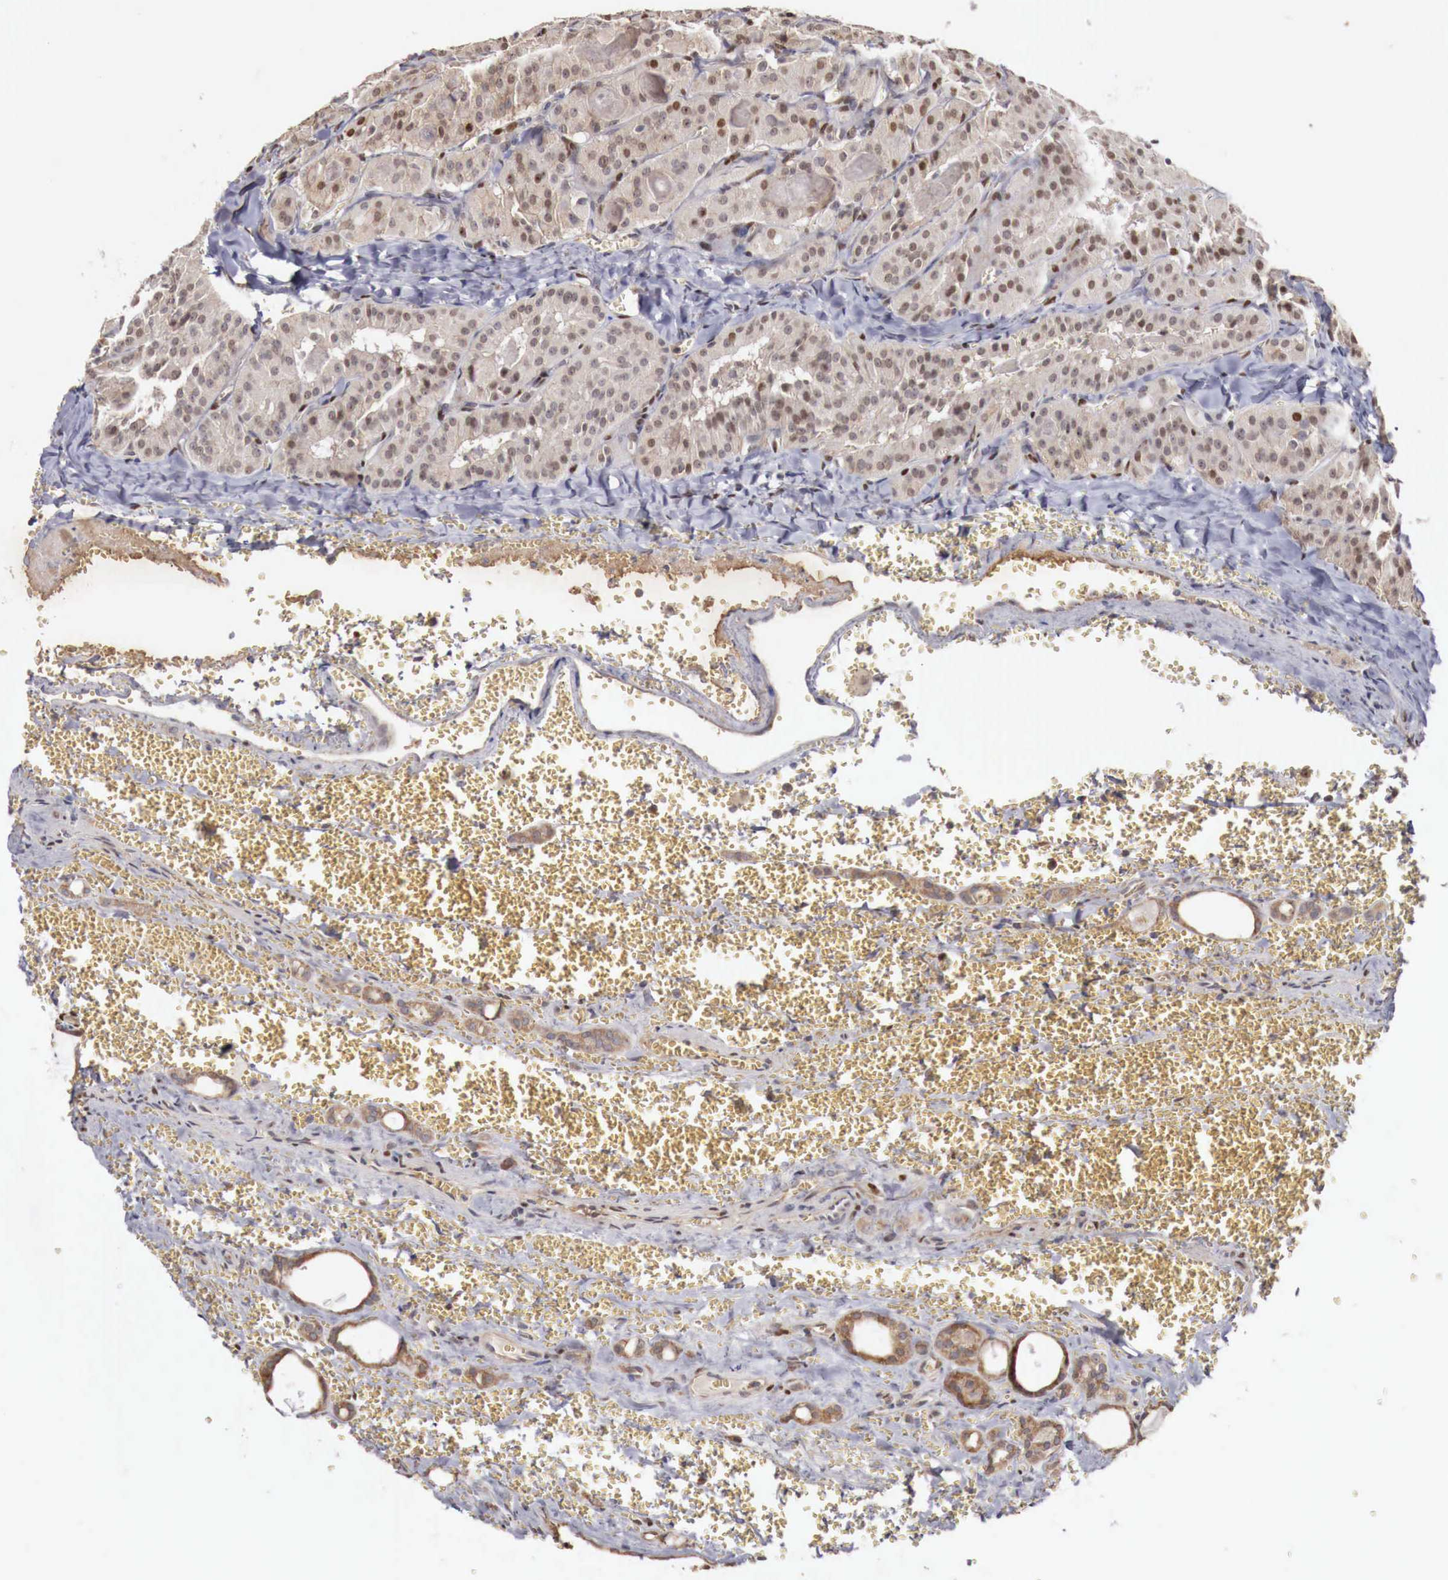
{"staining": {"intensity": "moderate", "quantity": "<25%", "location": "nuclear"}, "tissue": "thyroid cancer", "cell_type": "Tumor cells", "image_type": "cancer", "snomed": [{"axis": "morphology", "description": "Carcinoma, NOS"}, {"axis": "topography", "description": "Thyroid gland"}], "caption": "Thyroid carcinoma tissue demonstrates moderate nuclear expression in approximately <25% of tumor cells, visualized by immunohistochemistry.", "gene": "KHDRBS2", "patient": {"sex": "male", "age": 76}}